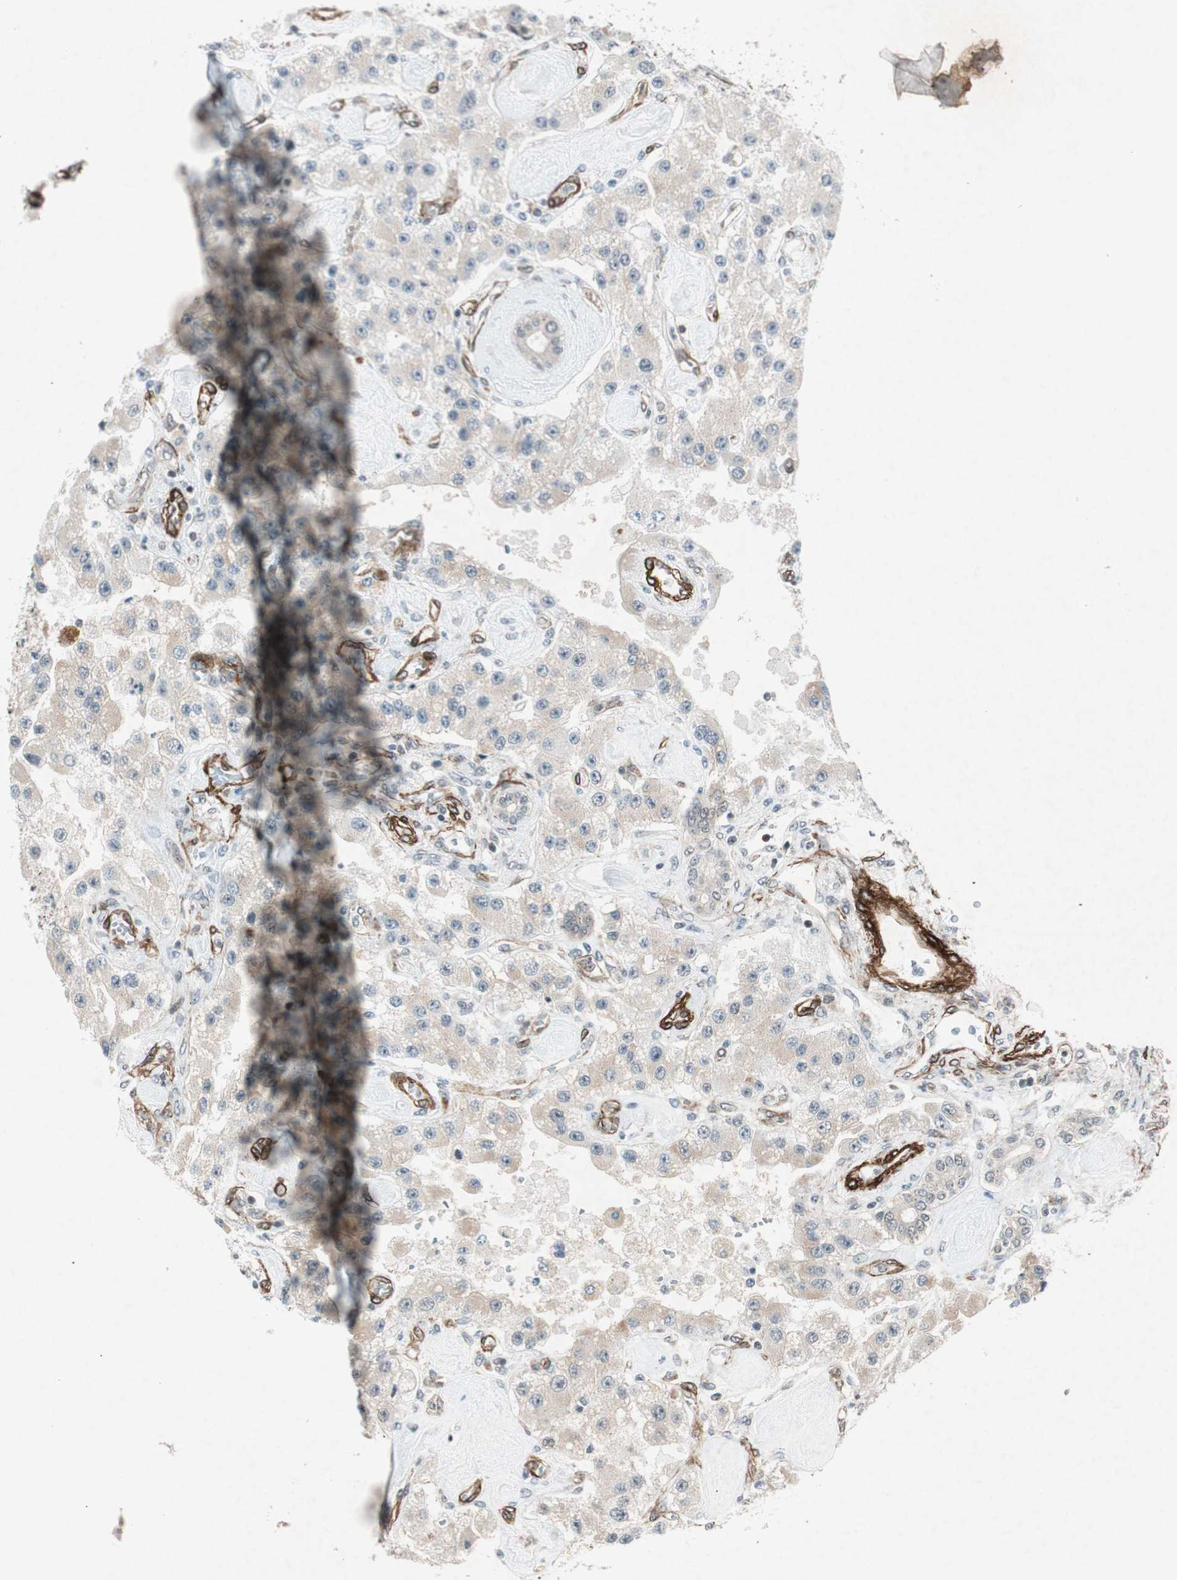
{"staining": {"intensity": "negative", "quantity": "none", "location": "none"}, "tissue": "carcinoid", "cell_type": "Tumor cells", "image_type": "cancer", "snomed": [{"axis": "morphology", "description": "Carcinoid, malignant, NOS"}, {"axis": "topography", "description": "Pancreas"}], "caption": "There is no significant expression in tumor cells of malignant carcinoid. (DAB IHC visualized using brightfield microscopy, high magnification).", "gene": "CDK19", "patient": {"sex": "male", "age": 41}}